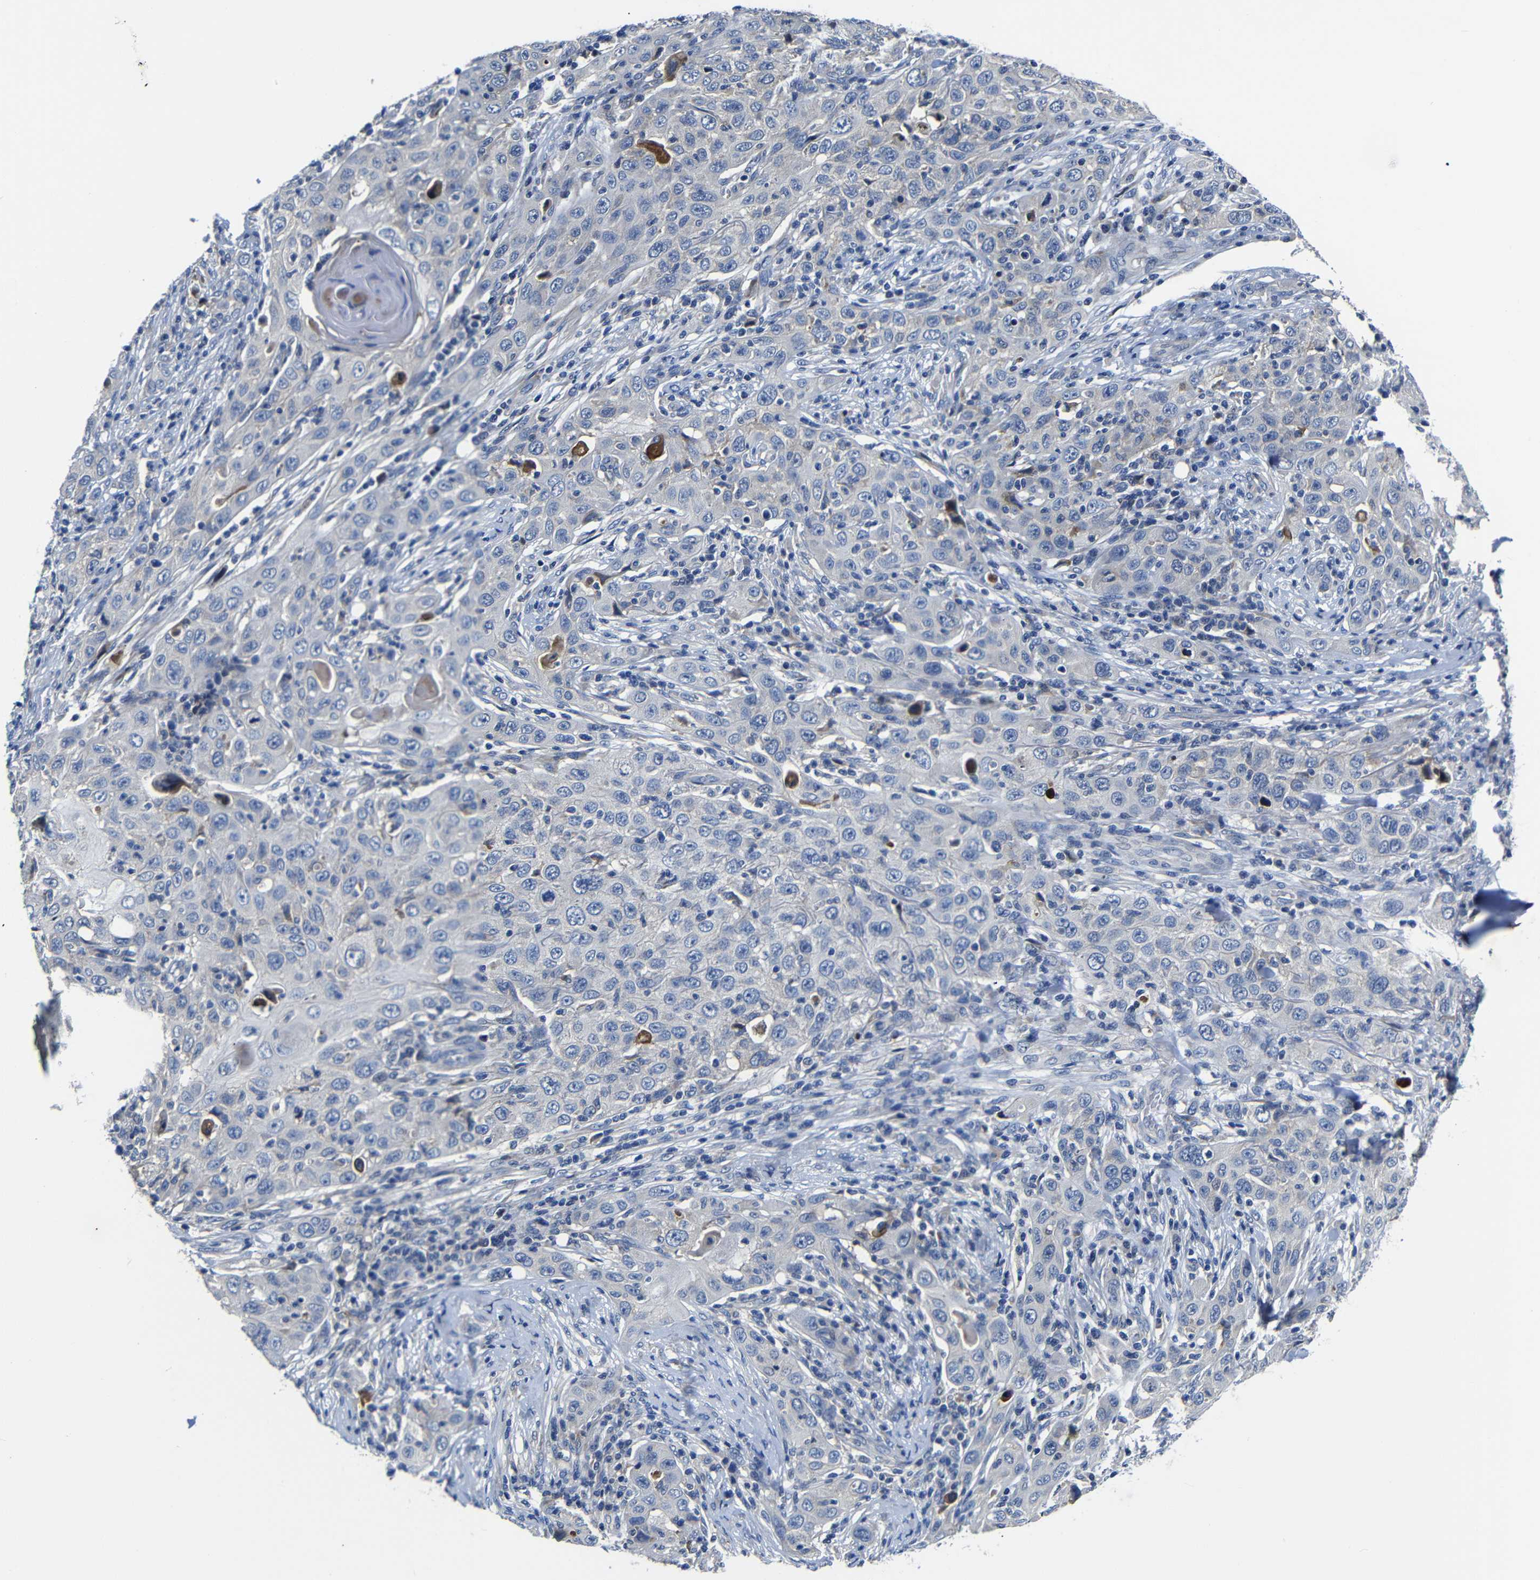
{"staining": {"intensity": "negative", "quantity": "none", "location": "none"}, "tissue": "skin cancer", "cell_type": "Tumor cells", "image_type": "cancer", "snomed": [{"axis": "morphology", "description": "Squamous cell carcinoma, NOS"}, {"axis": "topography", "description": "Skin"}], "caption": "Tumor cells are negative for protein expression in human skin cancer.", "gene": "AFDN", "patient": {"sex": "female", "age": 88}}